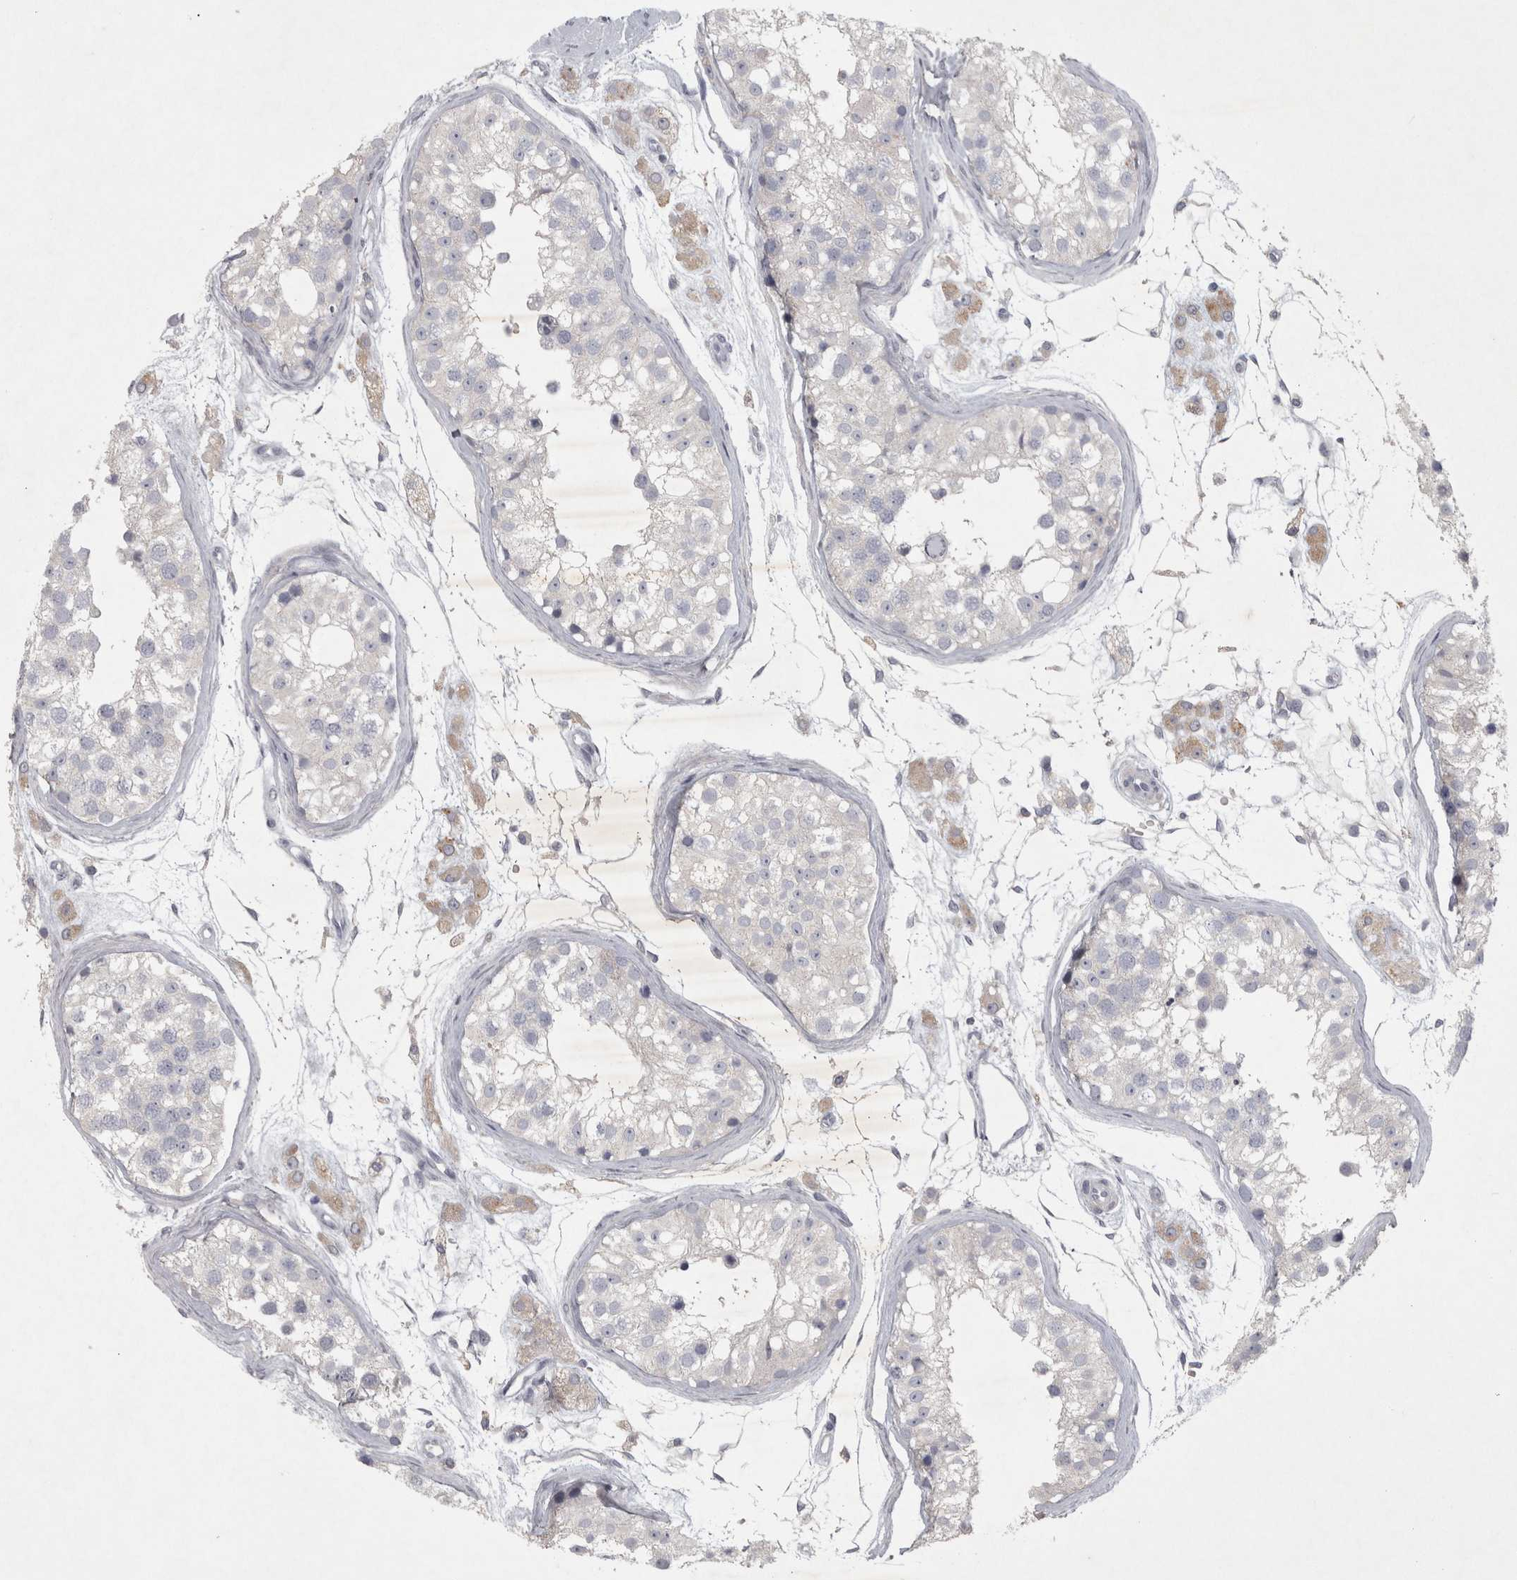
{"staining": {"intensity": "negative", "quantity": "none", "location": "none"}, "tissue": "testis", "cell_type": "Cells in seminiferous ducts", "image_type": "normal", "snomed": [{"axis": "morphology", "description": "Normal tissue, NOS"}, {"axis": "morphology", "description": "Adenocarcinoma, metastatic, NOS"}, {"axis": "topography", "description": "Testis"}], "caption": "This is an immunohistochemistry photomicrograph of normal human testis. There is no staining in cells in seminiferous ducts.", "gene": "ENPP7", "patient": {"sex": "male", "age": 26}}